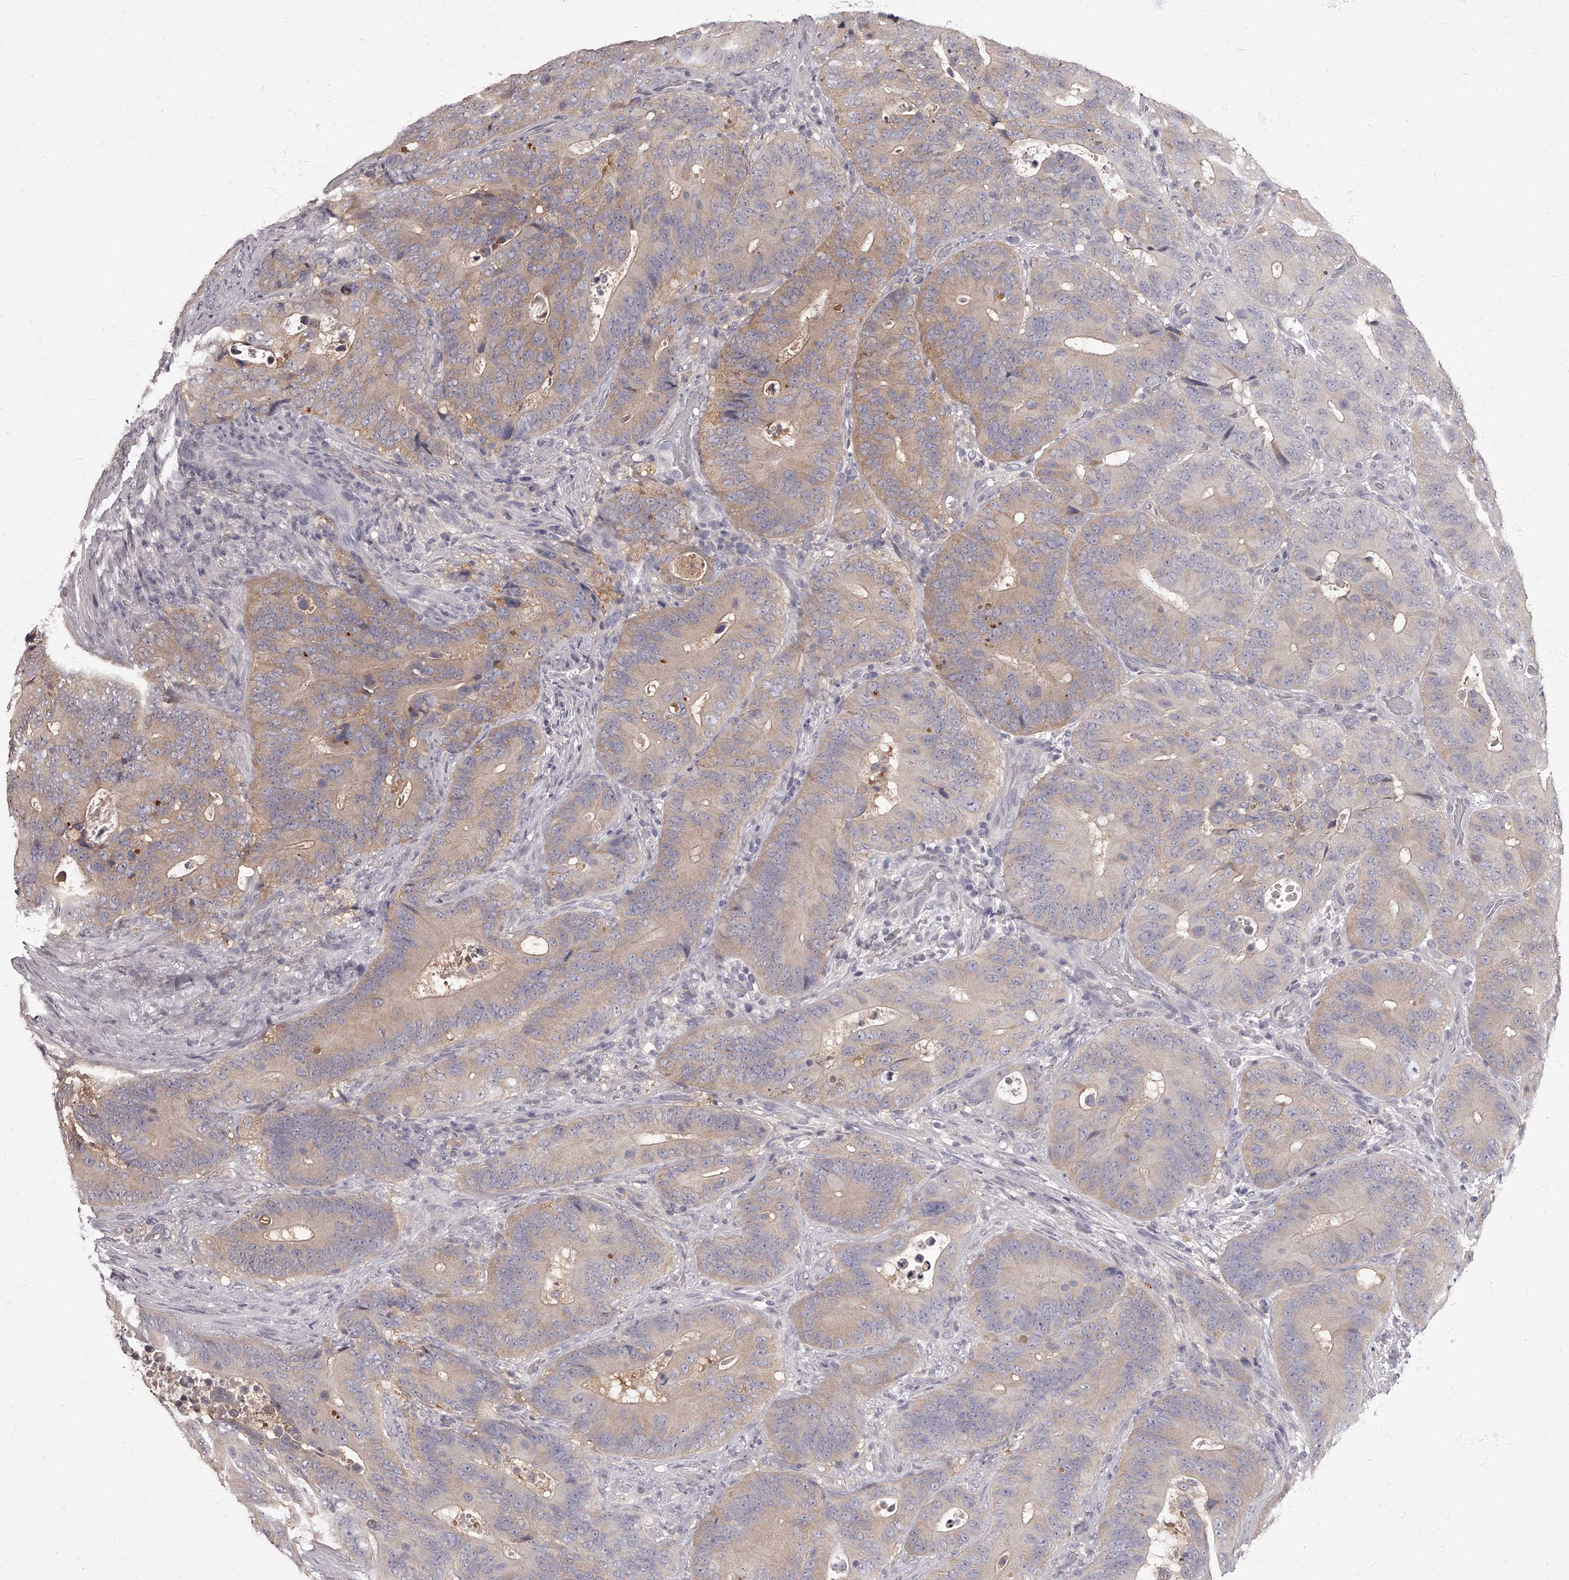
{"staining": {"intensity": "weak", "quantity": "<25%", "location": "cytoplasmic/membranous"}, "tissue": "colorectal cancer", "cell_type": "Tumor cells", "image_type": "cancer", "snomed": [{"axis": "morphology", "description": "Adenocarcinoma, NOS"}, {"axis": "topography", "description": "Colon"}], "caption": "IHC of colorectal cancer (adenocarcinoma) exhibits no staining in tumor cells.", "gene": "APEH", "patient": {"sex": "male", "age": 83}}